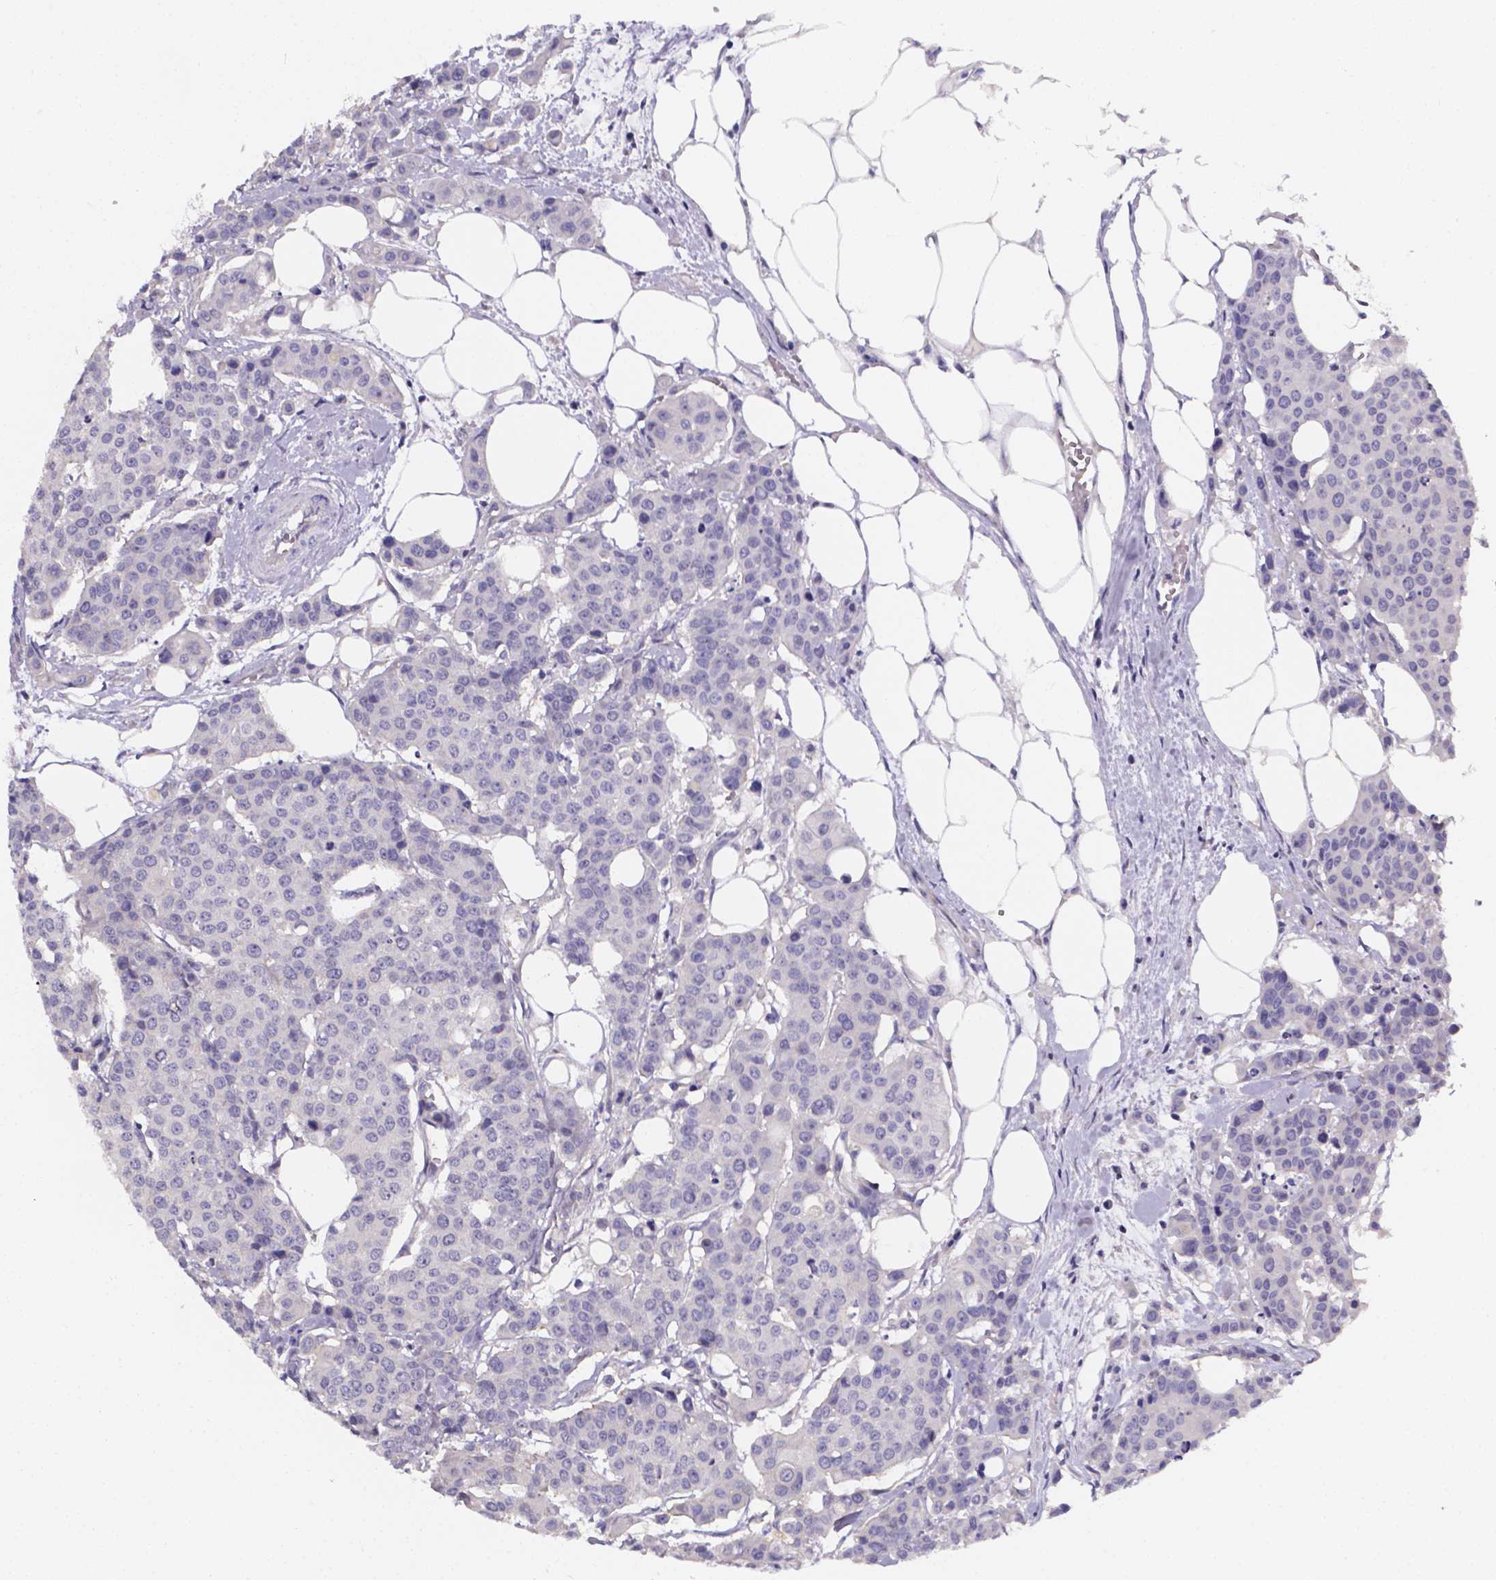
{"staining": {"intensity": "negative", "quantity": "none", "location": "none"}, "tissue": "carcinoid", "cell_type": "Tumor cells", "image_type": "cancer", "snomed": [{"axis": "morphology", "description": "Carcinoid, malignant, NOS"}, {"axis": "topography", "description": "Colon"}], "caption": "Immunohistochemistry histopathology image of neoplastic tissue: carcinoid (malignant) stained with DAB (3,3'-diaminobenzidine) reveals no significant protein expression in tumor cells. (DAB immunohistochemistry (IHC), high magnification).", "gene": "CACNG8", "patient": {"sex": "male", "age": 81}}